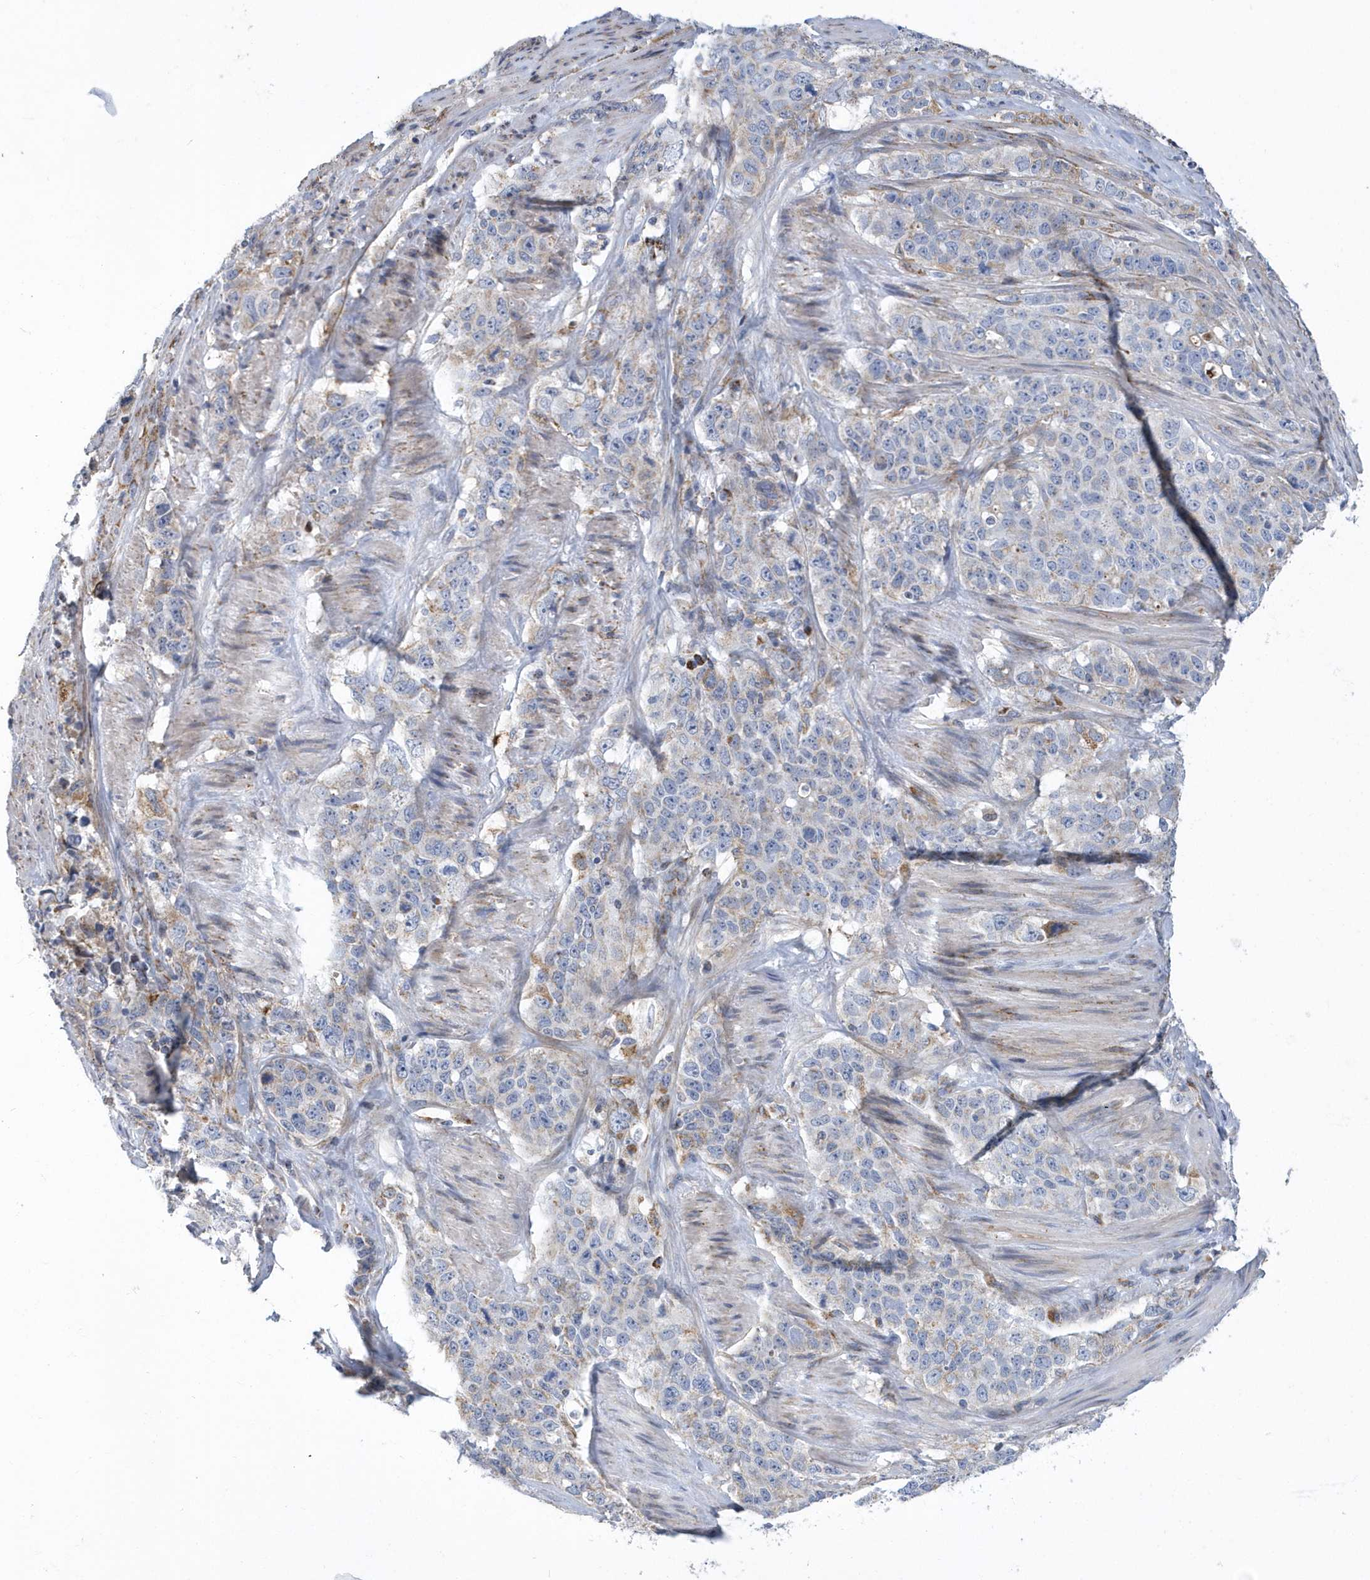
{"staining": {"intensity": "weak", "quantity": "<25%", "location": "cytoplasmic/membranous"}, "tissue": "stomach cancer", "cell_type": "Tumor cells", "image_type": "cancer", "snomed": [{"axis": "morphology", "description": "Adenocarcinoma, NOS"}, {"axis": "topography", "description": "Stomach"}], "caption": "Protein analysis of adenocarcinoma (stomach) demonstrates no significant positivity in tumor cells.", "gene": "VWA5B2", "patient": {"sex": "male", "age": 48}}